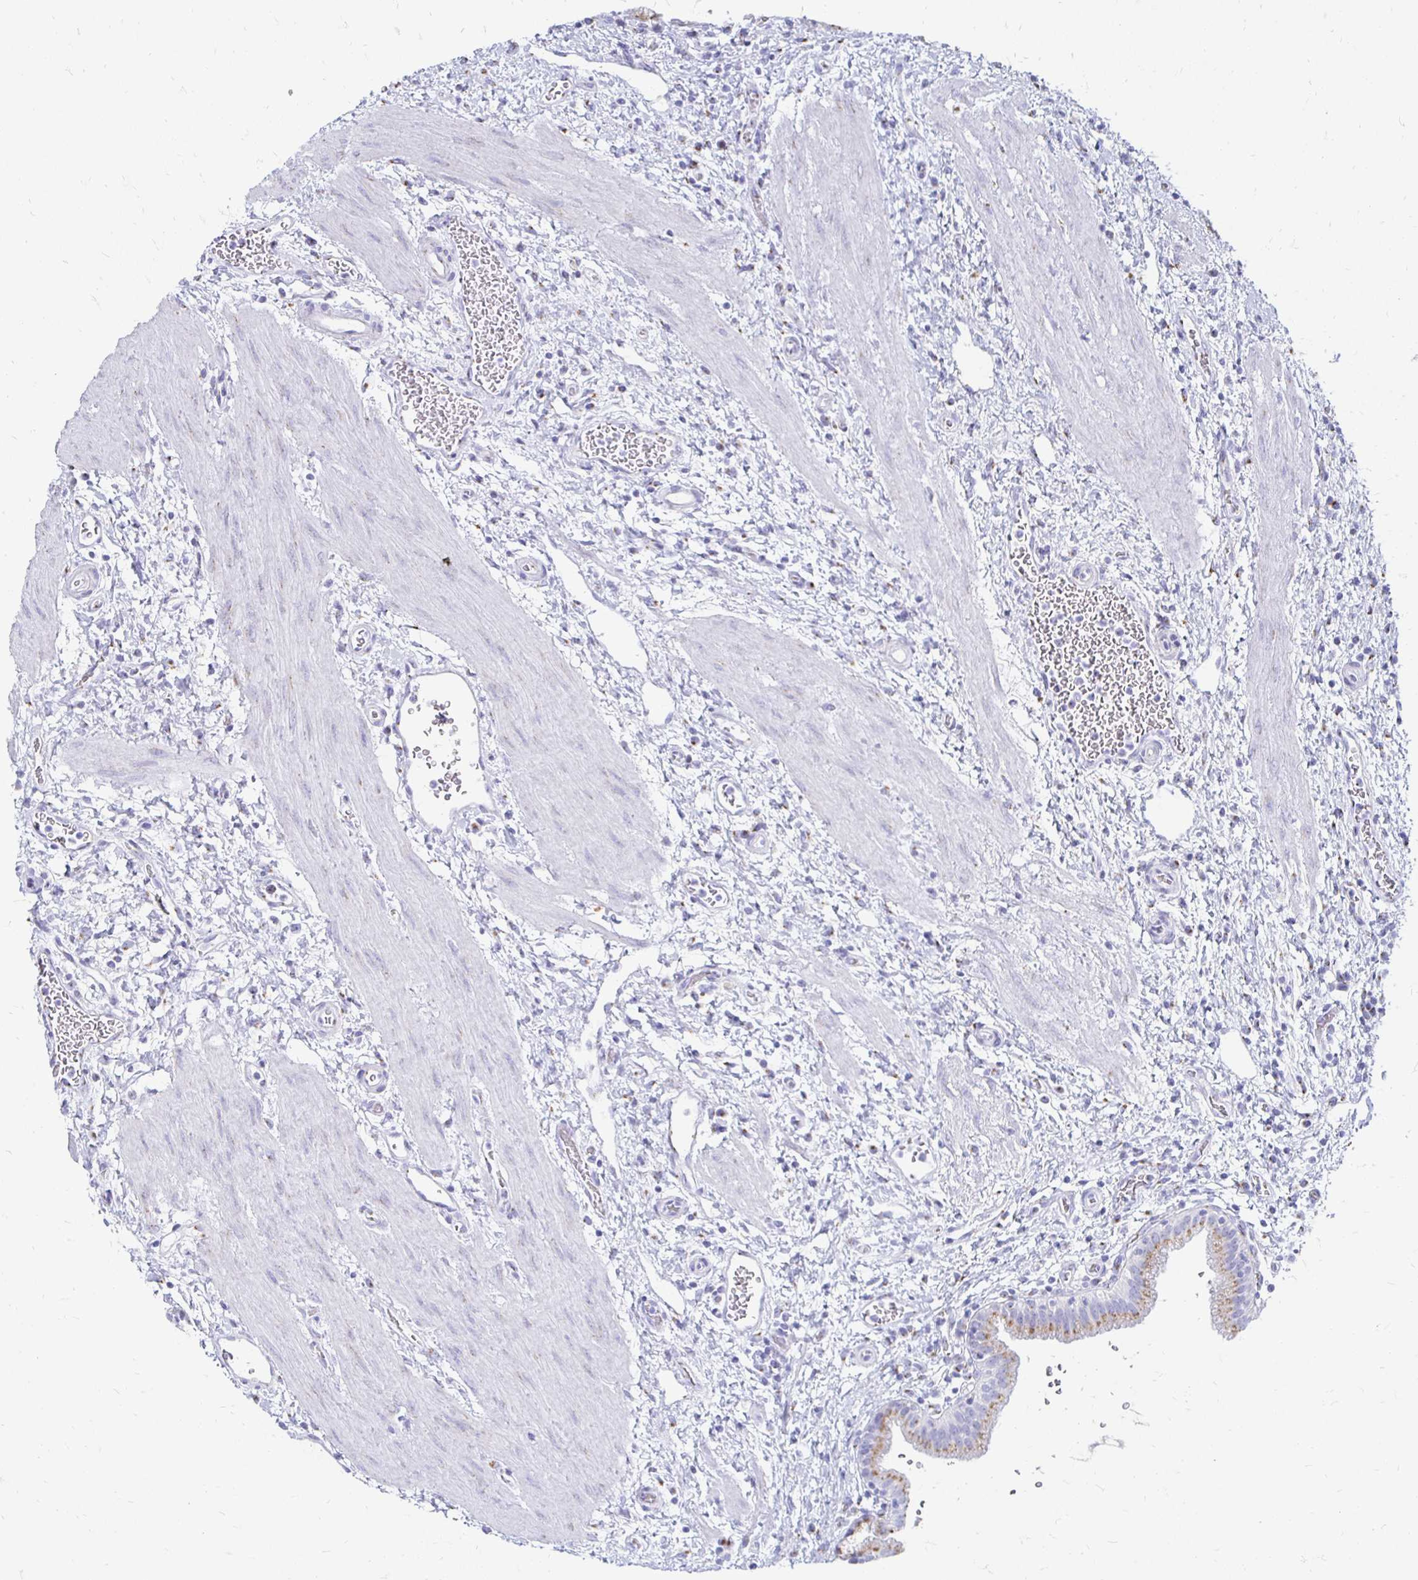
{"staining": {"intensity": "weak", "quantity": ">75%", "location": "cytoplasmic/membranous"}, "tissue": "gallbladder", "cell_type": "Glandular cells", "image_type": "normal", "snomed": [{"axis": "morphology", "description": "Normal tissue, NOS"}, {"axis": "topography", "description": "Gallbladder"}], "caption": "Immunohistochemistry micrograph of normal gallbladder: gallbladder stained using IHC shows low levels of weak protein expression localized specifically in the cytoplasmic/membranous of glandular cells, appearing as a cytoplasmic/membranous brown color.", "gene": "PAGE4", "patient": {"sex": "male", "age": 26}}